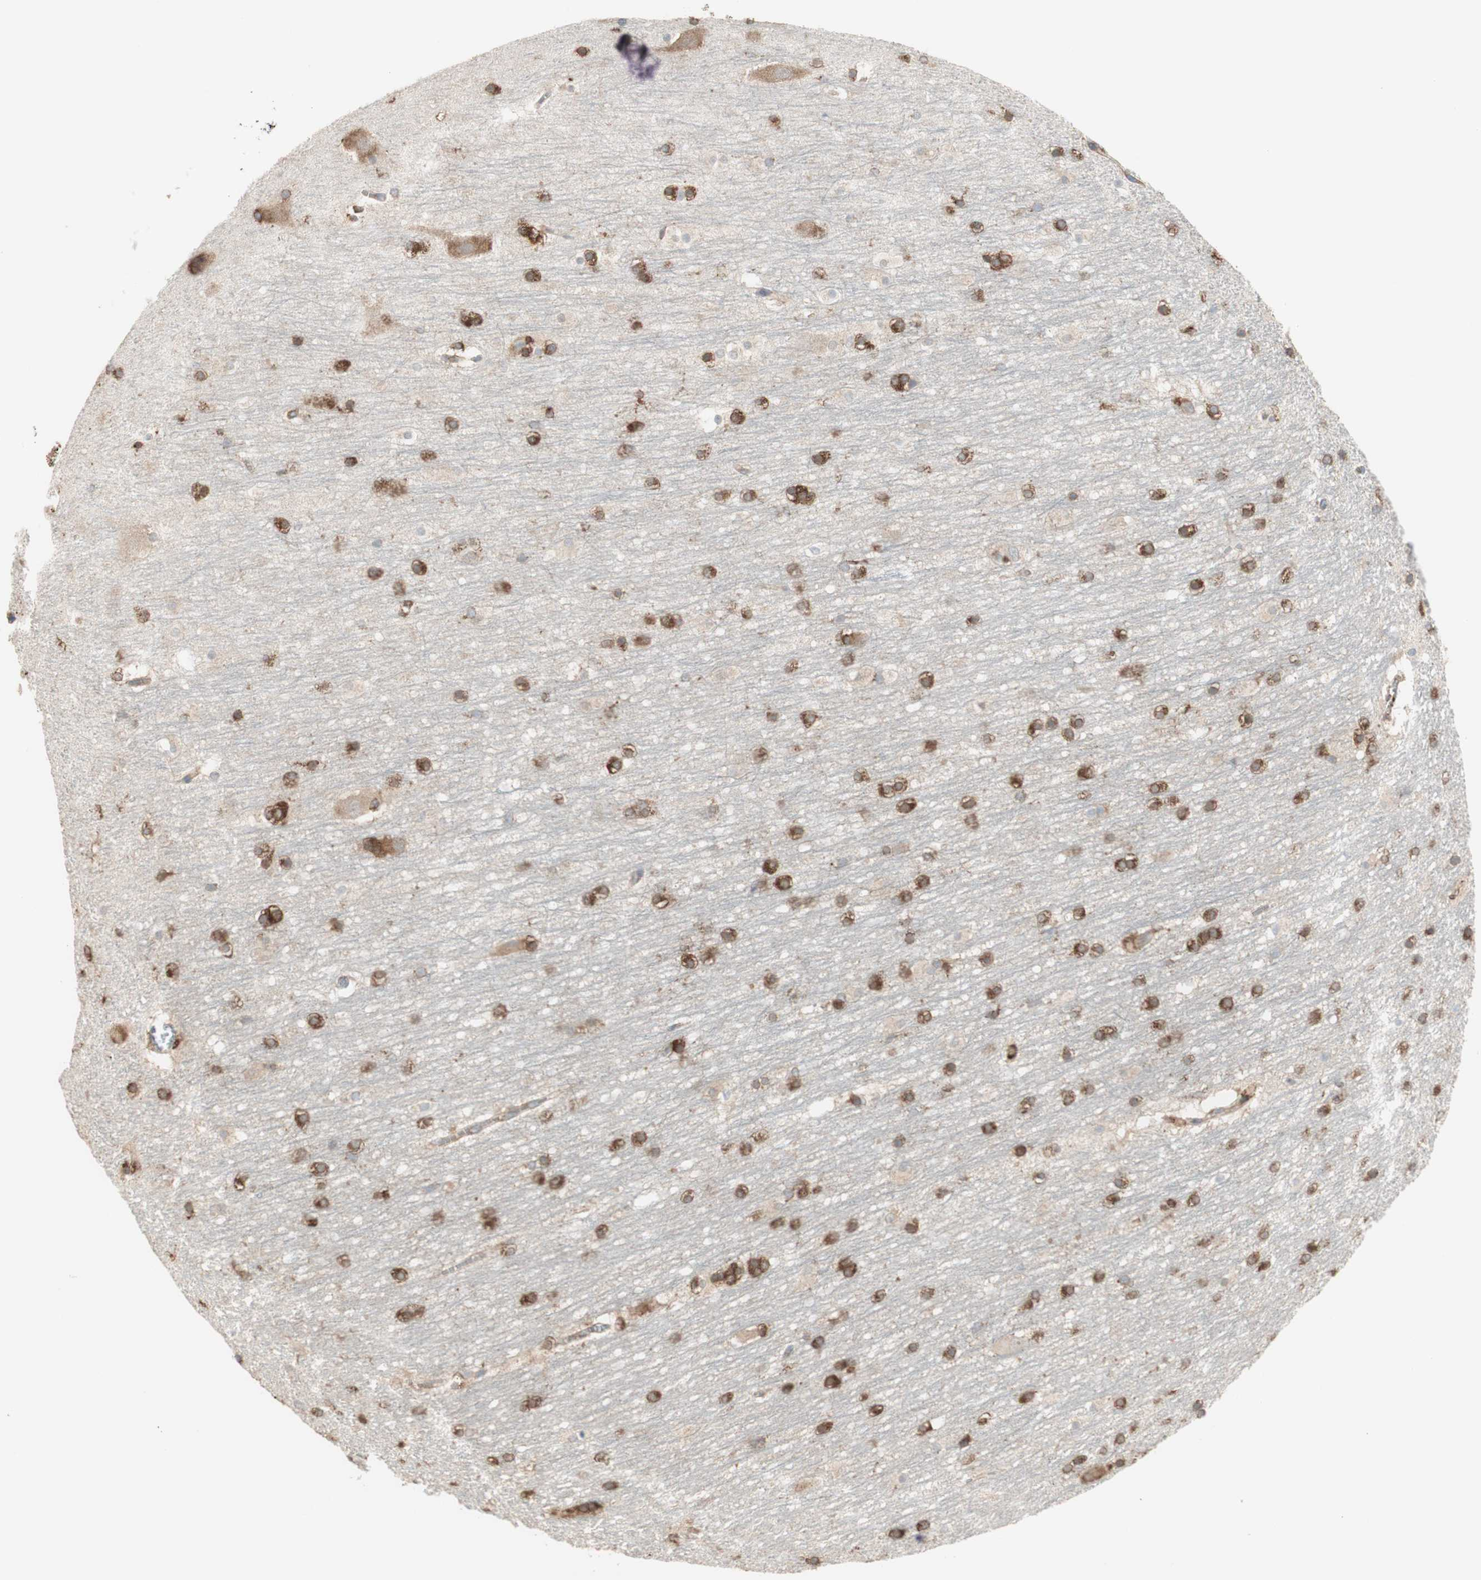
{"staining": {"intensity": "moderate", "quantity": ">75%", "location": "cytoplasmic/membranous"}, "tissue": "hippocampus", "cell_type": "Glial cells", "image_type": "normal", "snomed": [{"axis": "morphology", "description": "Normal tissue, NOS"}, {"axis": "topography", "description": "Hippocampus"}], "caption": "Moderate cytoplasmic/membranous protein positivity is present in about >75% of glial cells in hippocampus.", "gene": "RRBP1", "patient": {"sex": "male", "age": 45}}